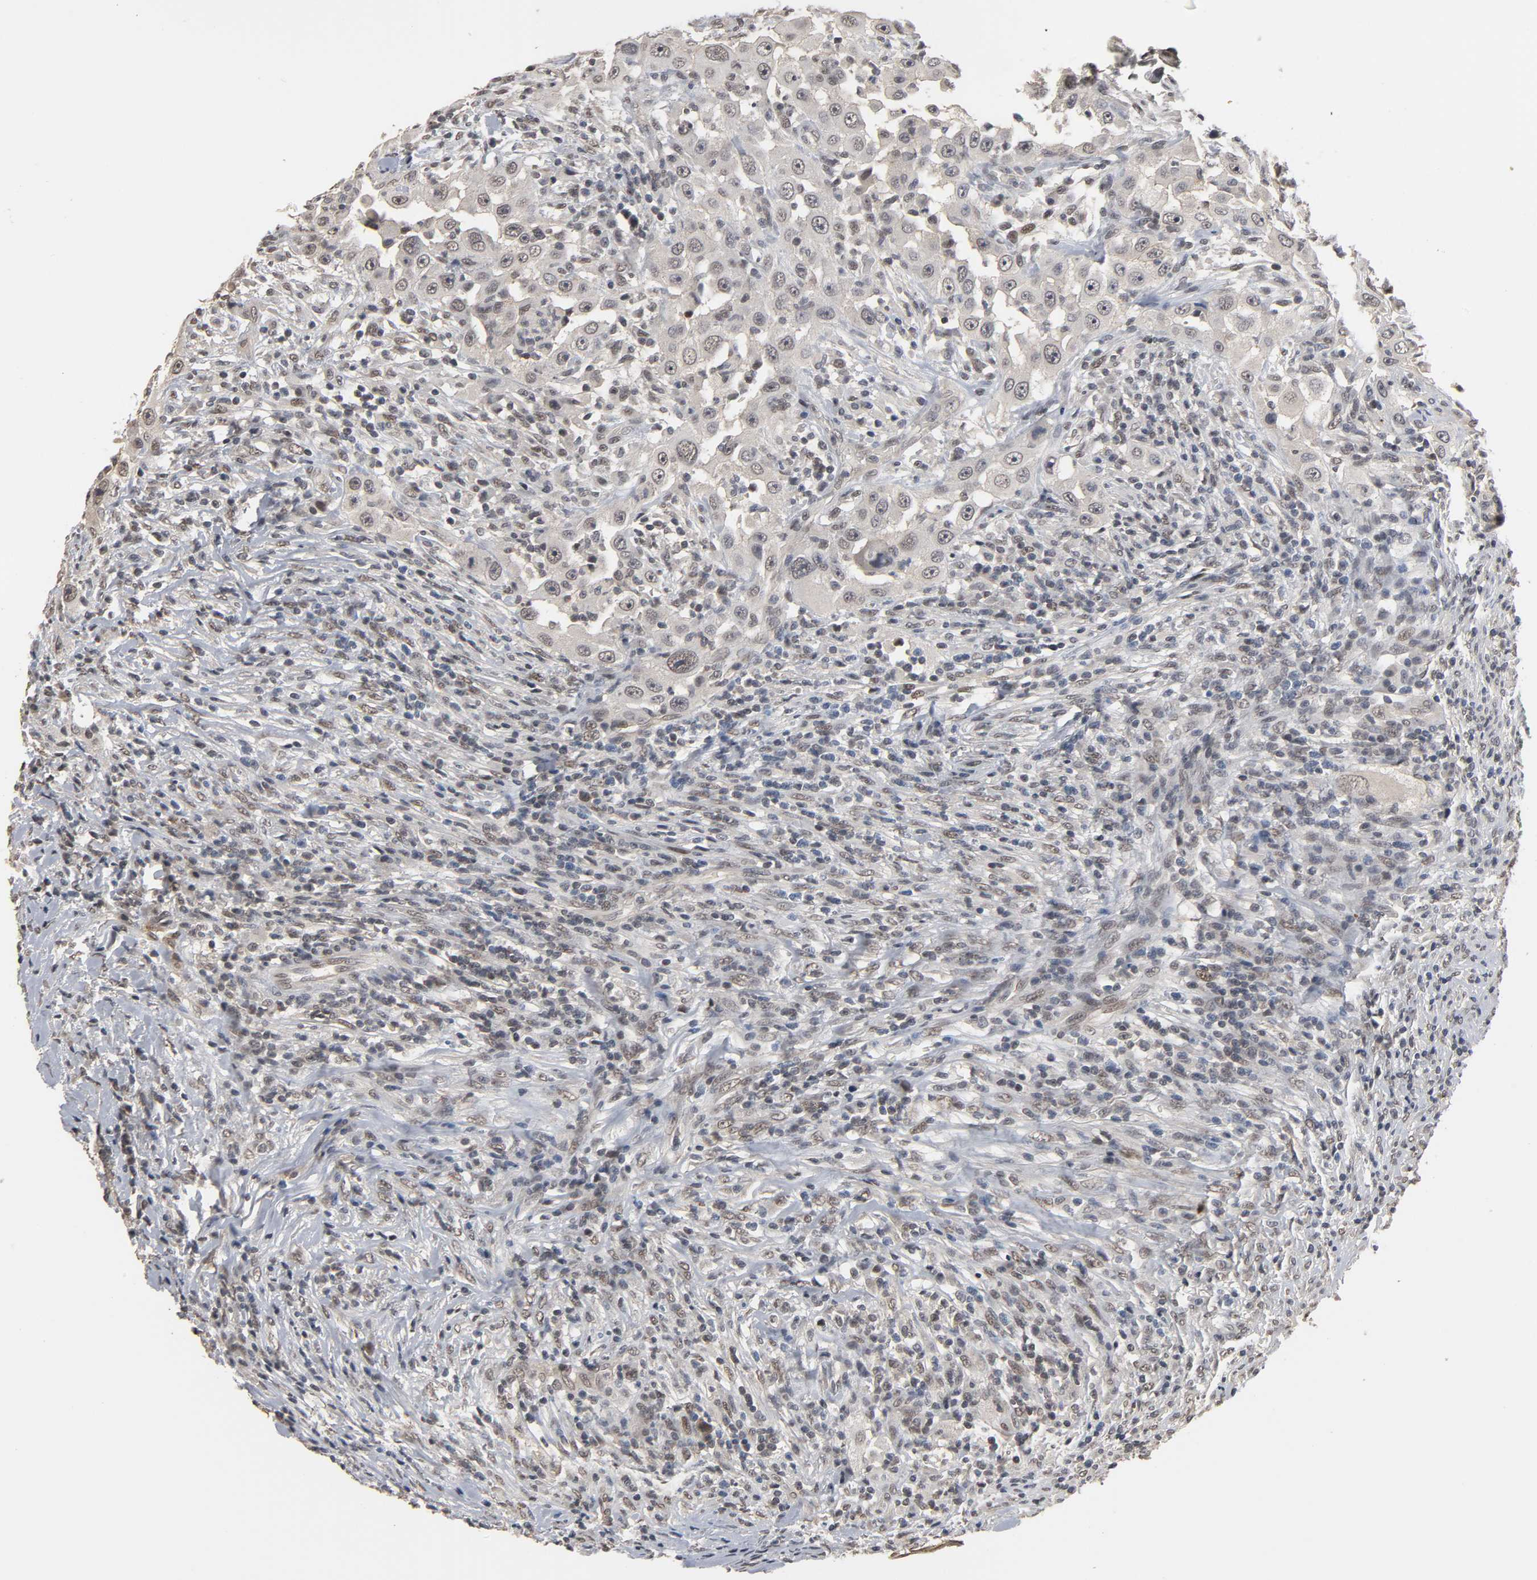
{"staining": {"intensity": "moderate", "quantity": "25%-75%", "location": "cytoplasmic/membranous"}, "tissue": "head and neck cancer", "cell_type": "Tumor cells", "image_type": "cancer", "snomed": [{"axis": "morphology", "description": "Carcinoma, NOS"}, {"axis": "topography", "description": "Head-Neck"}], "caption": "Head and neck carcinoma tissue shows moderate cytoplasmic/membranous staining in approximately 25%-75% of tumor cells", "gene": "HTR1E", "patient": {"sex": "male", "age": 87}}